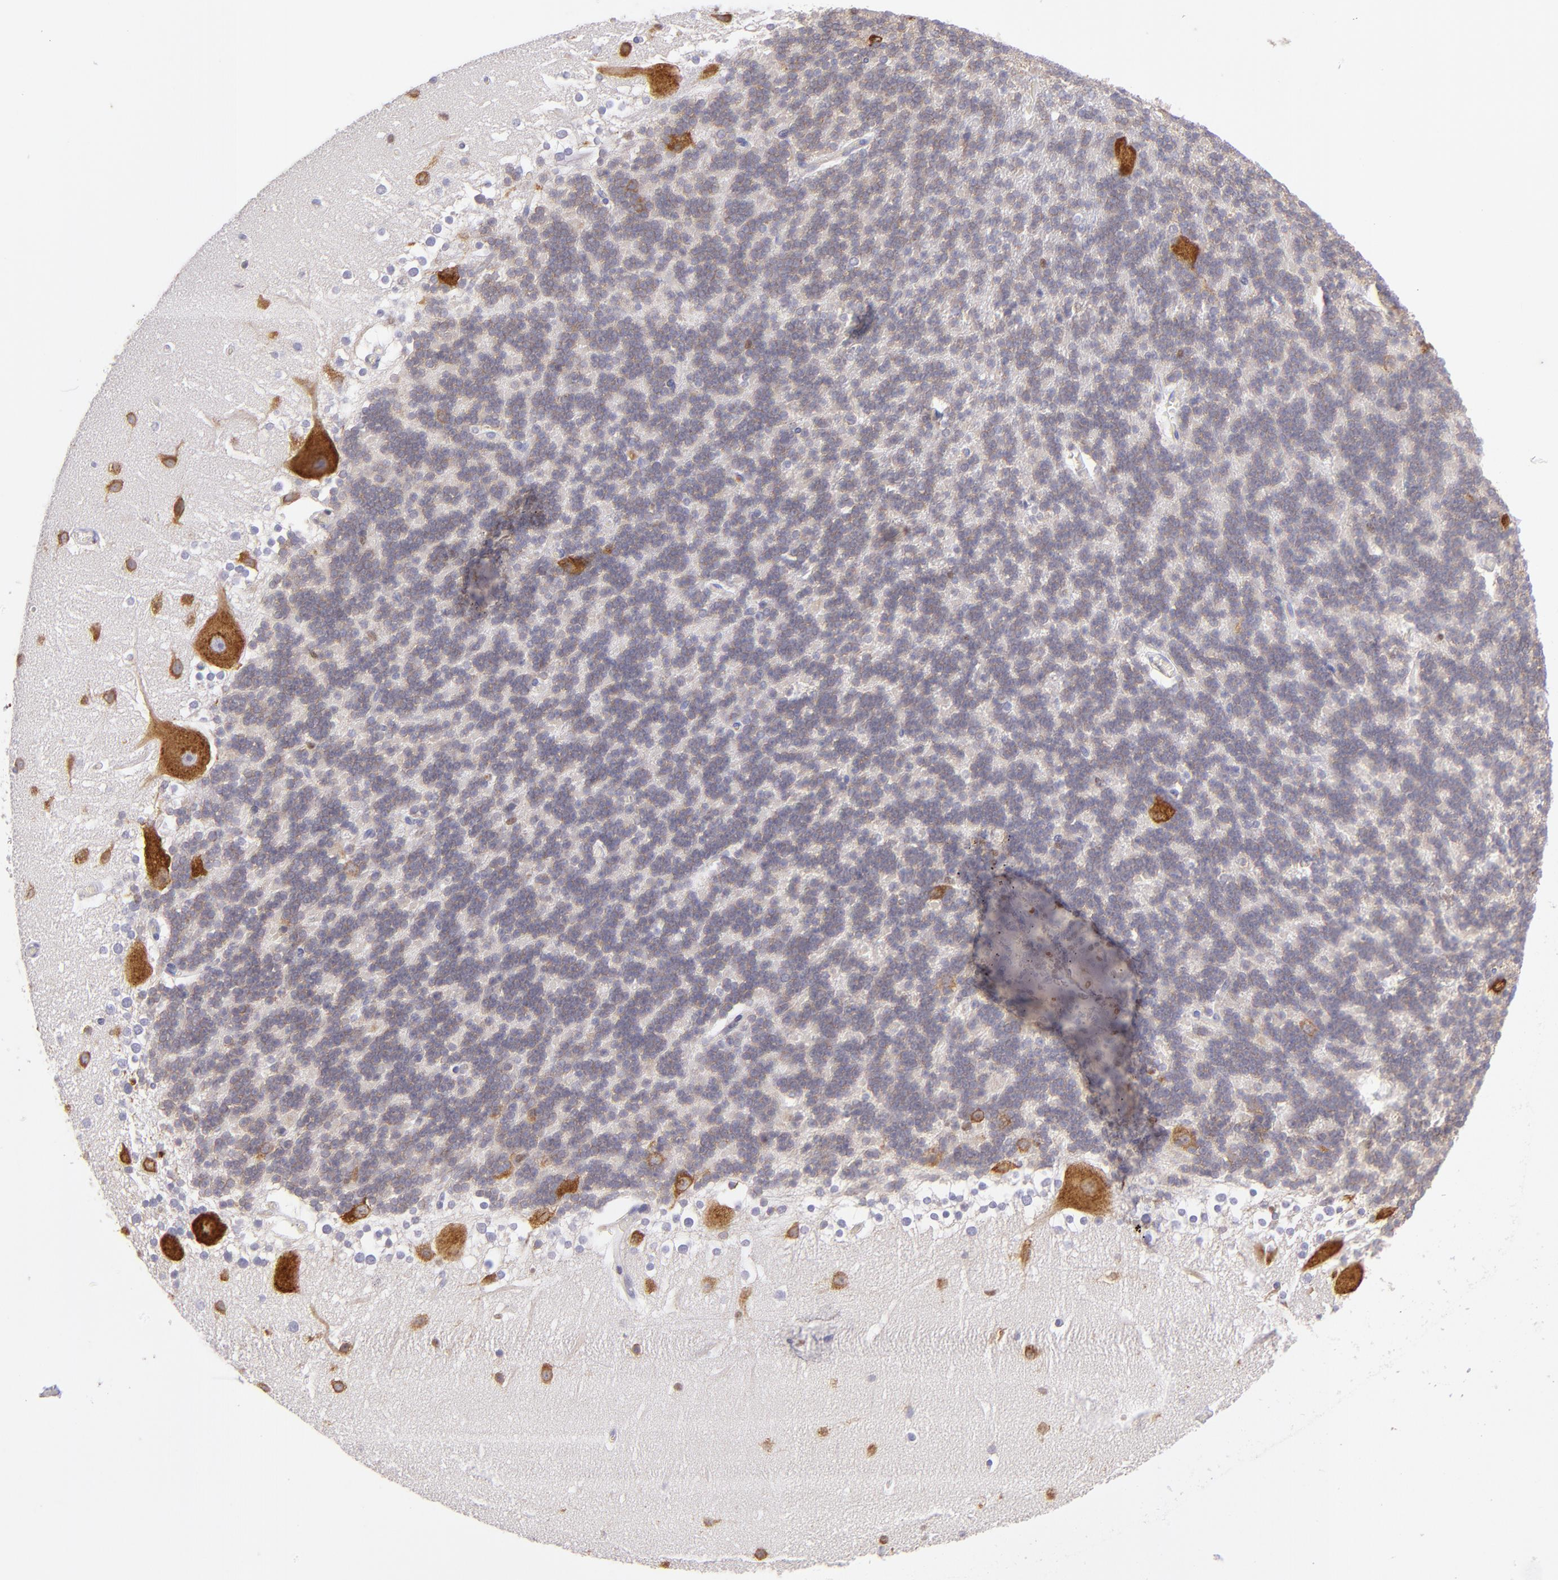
{"staining": {"intensity": "weak", "quantity": ">75%", "location": "cytoplasmic/membranous"}, "tissue": "cerebellum", "cell_type": "Cells in granular layer", "image_type": "normal", "snomed": [{"axis": "morphology", "description": "Normal tissue, NOS"}, {"axis": "topography", "description": "Cerebellum"}], "caption": "The image demonstrates immunohistochemical staining of normal cerebellum. There is weak cytoplasmic/membranous expression is appreciated in approximately >75% of cells in granular layer. (IHC, brightfield microscopy, high magnification).", "gene": "IRF8", "patient": {"sex": "female", "age": 19}}